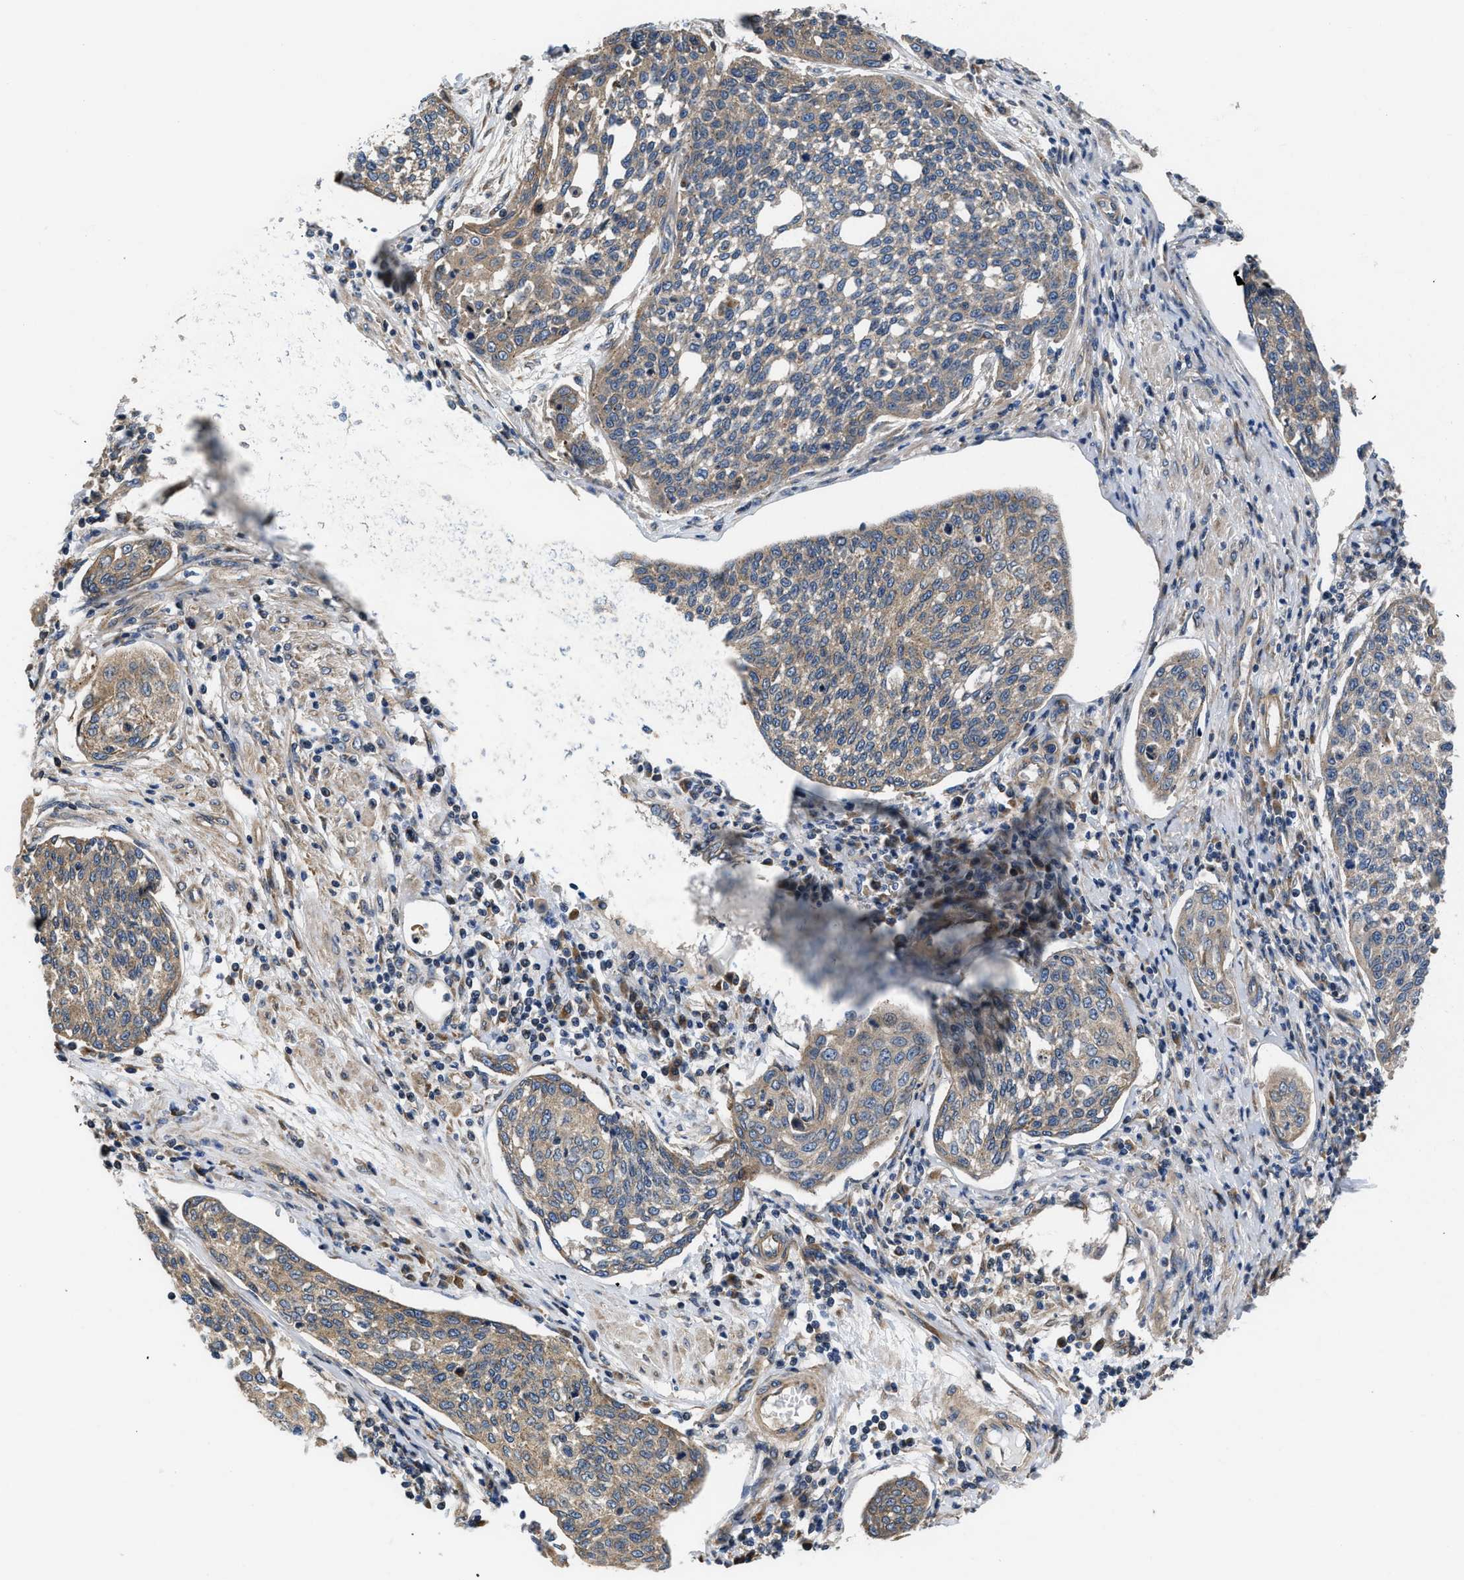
{"staining": {"intensity": "weak", "quantity": ">75%", "location": "cytoplasmic/membranous"}, "tissue": "cervical cancer", "cell_type": "Tumor cells", "image_type": "cancer", "snomed": [{"axis": "morphology", "description": "Squamous cell carcinoma, NOS"}, {"axis": "topography", "description": "Cervix"}], "caption": "IHC image of human squamous cell carcinoma (cervical) stained for a protein (brown), which exhibits low levels of weak cytoplasmic/membranous expression in about >75% of tumor cells.", "gene": "CEP128", "patient": {"sex": "female", "age": 34}}